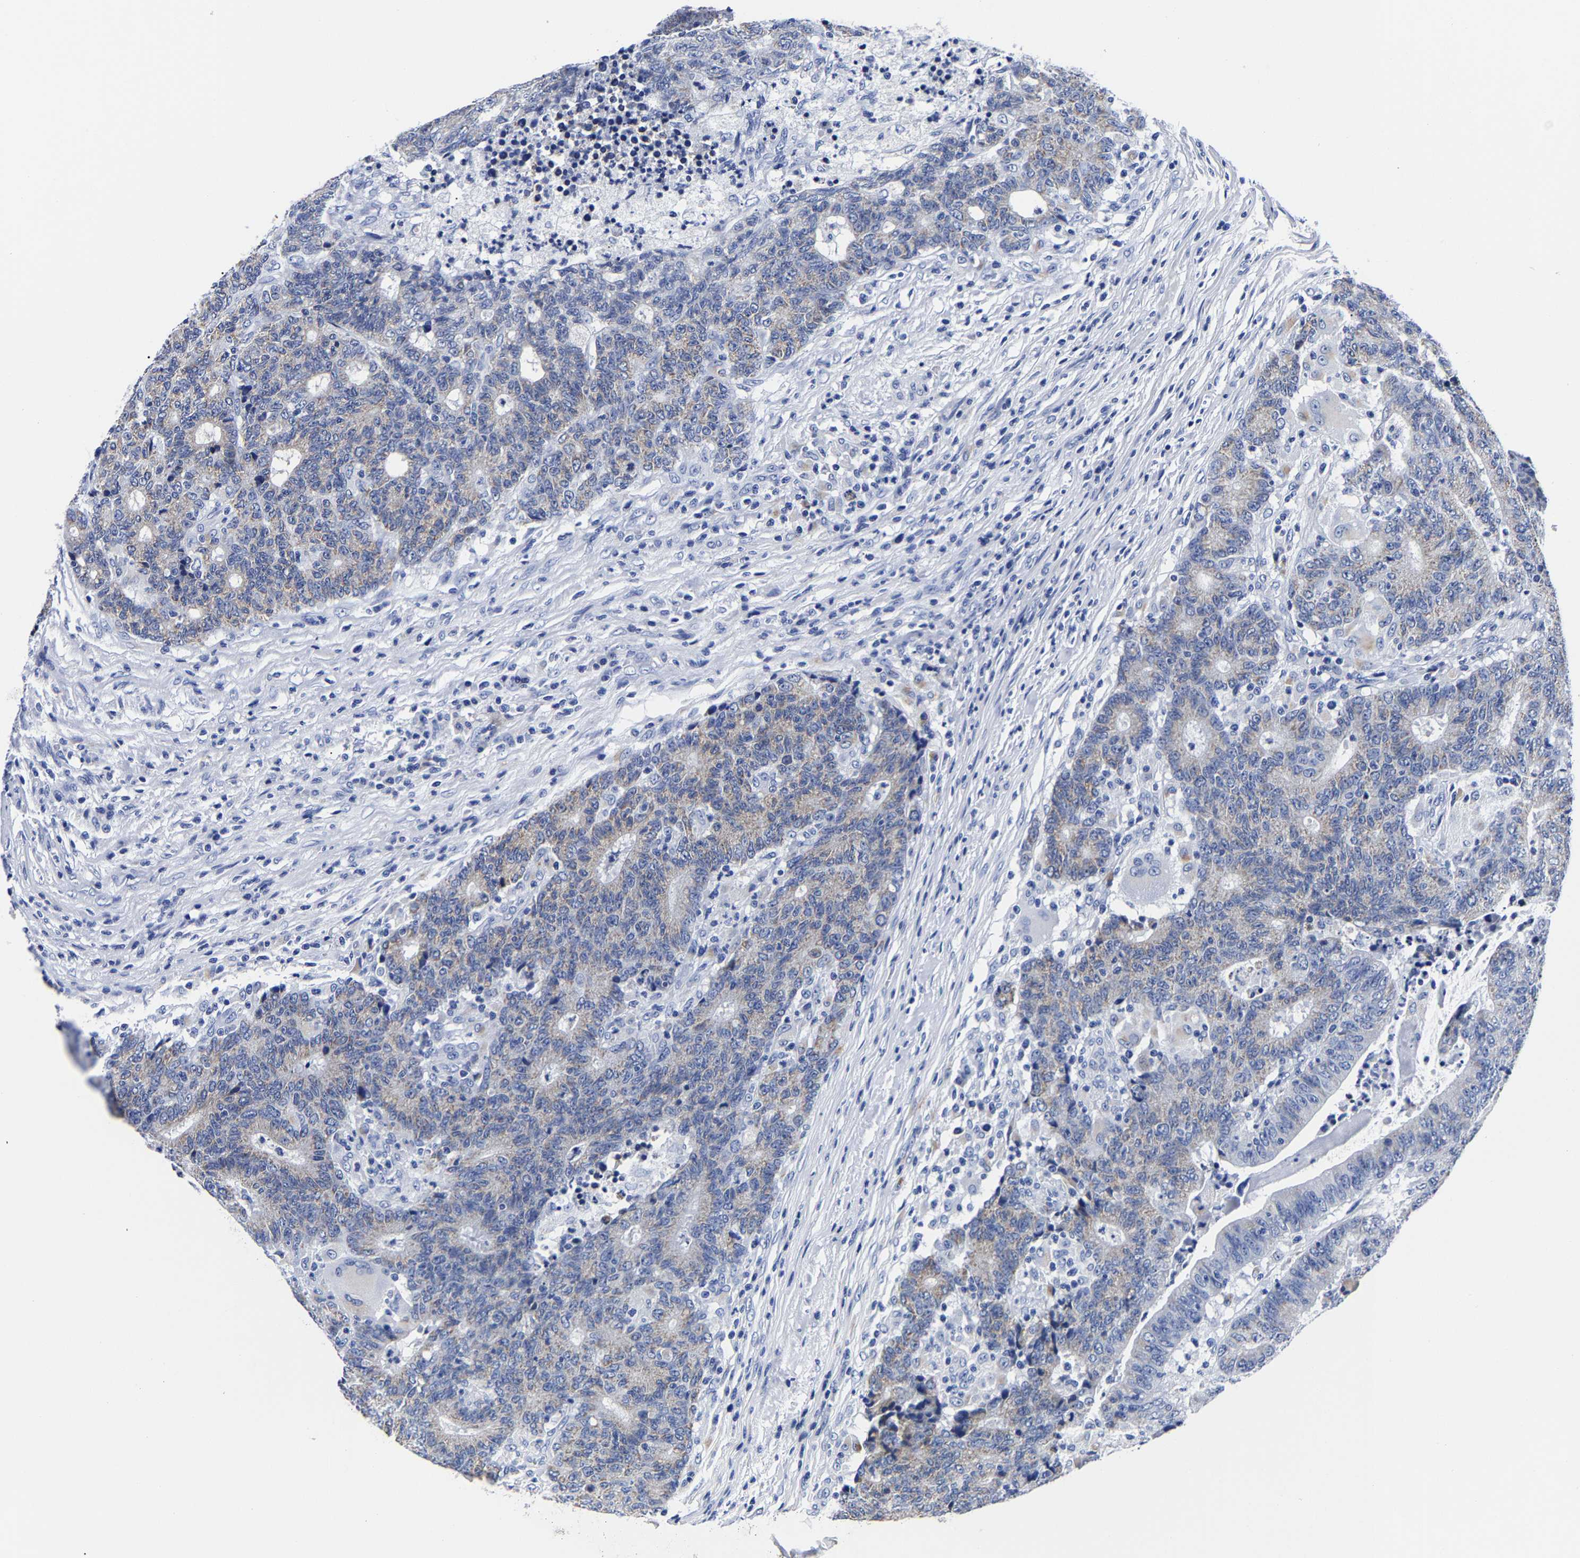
{"staining": {"intensity": "weak", "quantity": "<25%", "location": "cytoplasmic/membranous"}, "tissue": "colorectal cancer", "cell_type": "Tumor cells", "image_type": "cancer", "snomed": [{"axis": "morphology", "description": "Normal tissue, NOS"}, {"axis": "morphology", "description": "Adenocarcinoma, NOS"}, {"axis": "topography", "description": "Colon"}], "caption": "Immunohistochemical staining of colorectal cancer (adenocarcinoma) exhibits no significant positivity in tumor cells.", "gene": "CPA2", "patient": {"sex": "female", "age": 75}}